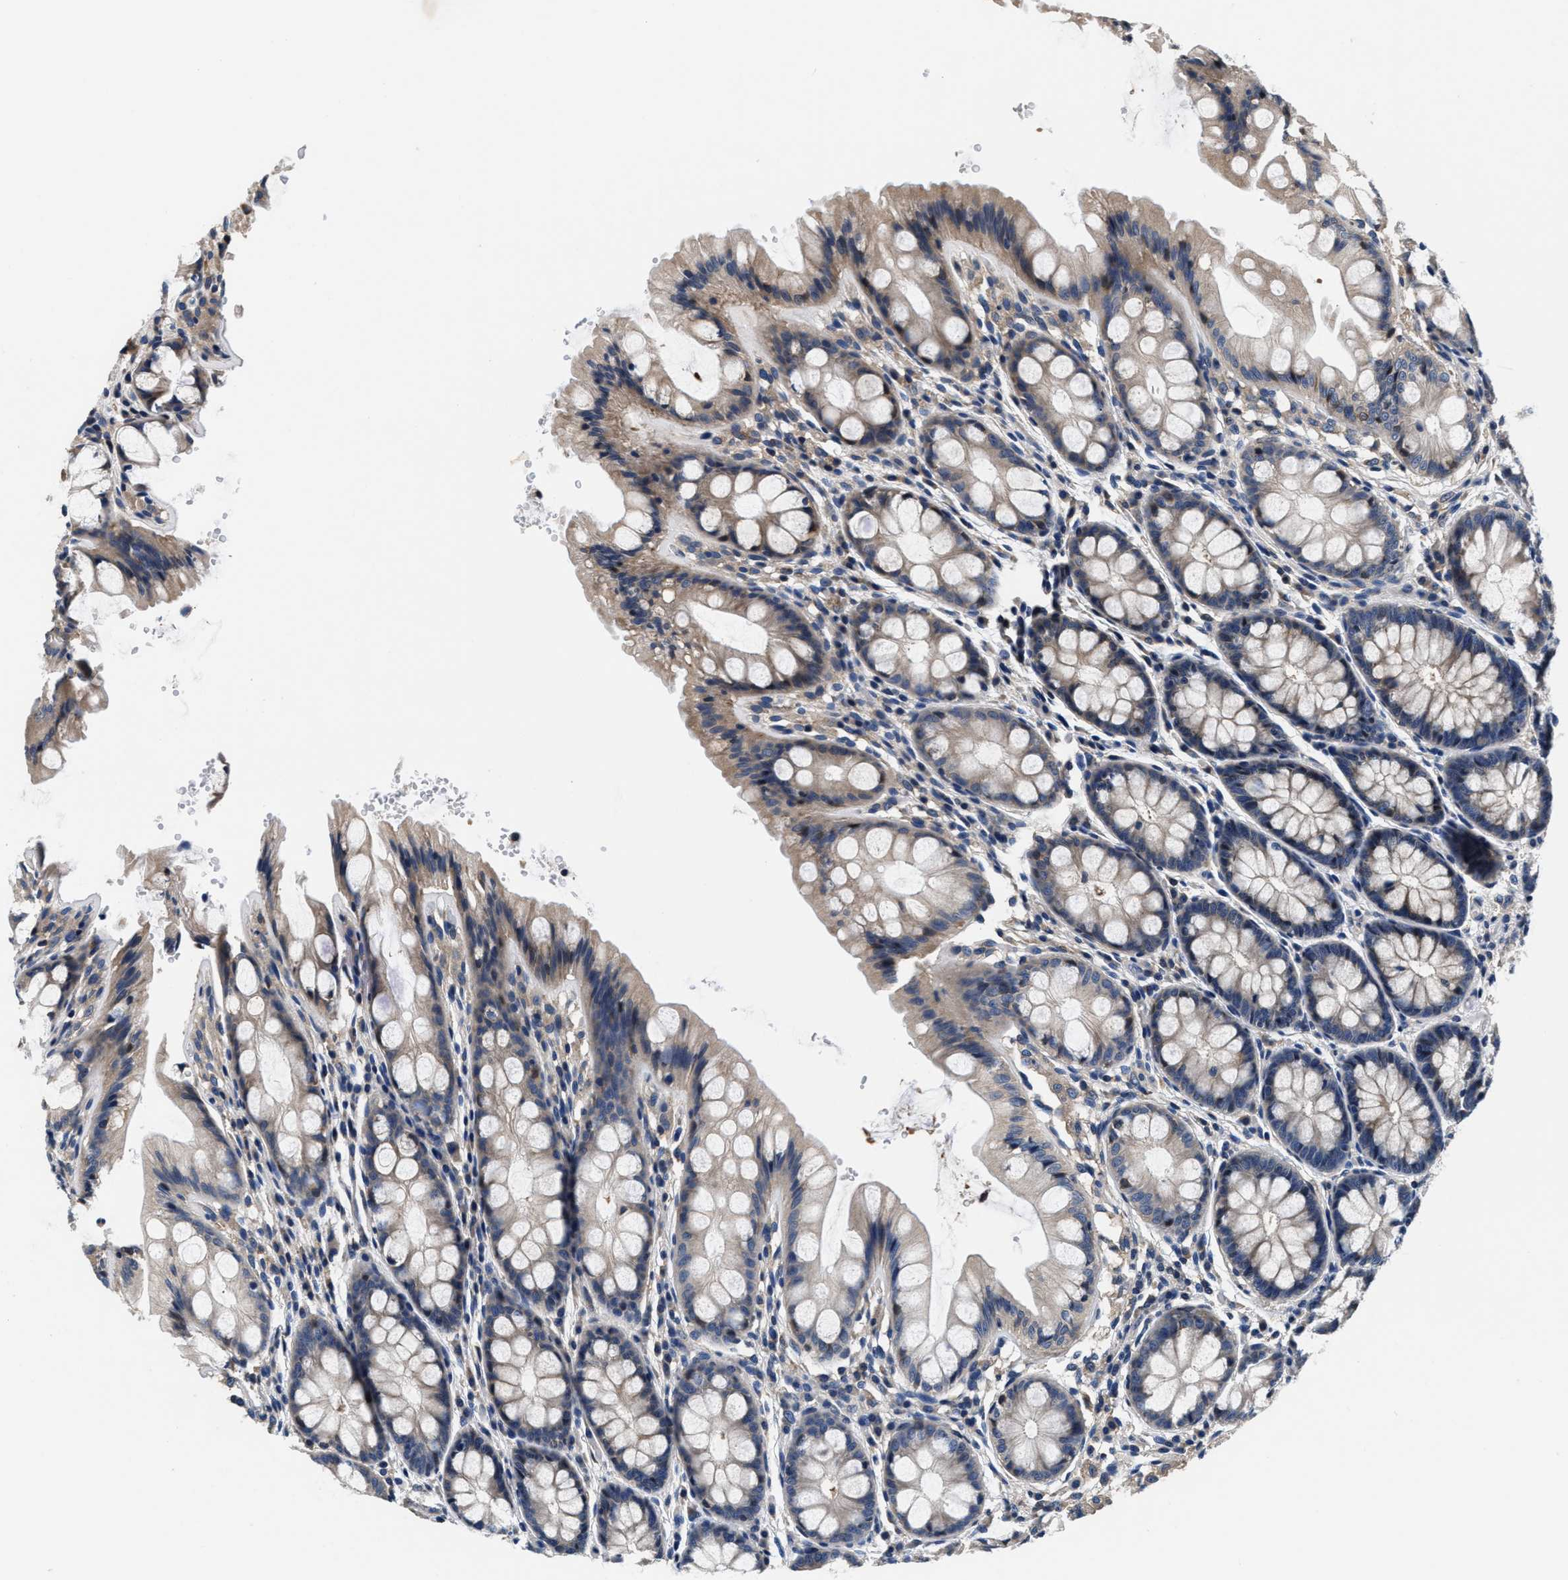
{"staining": {"intensity": "weak", "quantity": "<25%", "location": "cytoplasmic/membranous"}, "tissue": "colon", "cell_type": "Endothelial cells", "image_type": "normal", "snomed": [{"axis": "morphology", "description": "Normal tissue, NOS"}, {"axis": "topography", "description": "Colon"}], "caption": "Immunohistochemistry (IHC) of normal human colon shows no expression in endothelial cells.", "gene": "ANKIB1", "patient": {"sex": "male", "age": 47}}